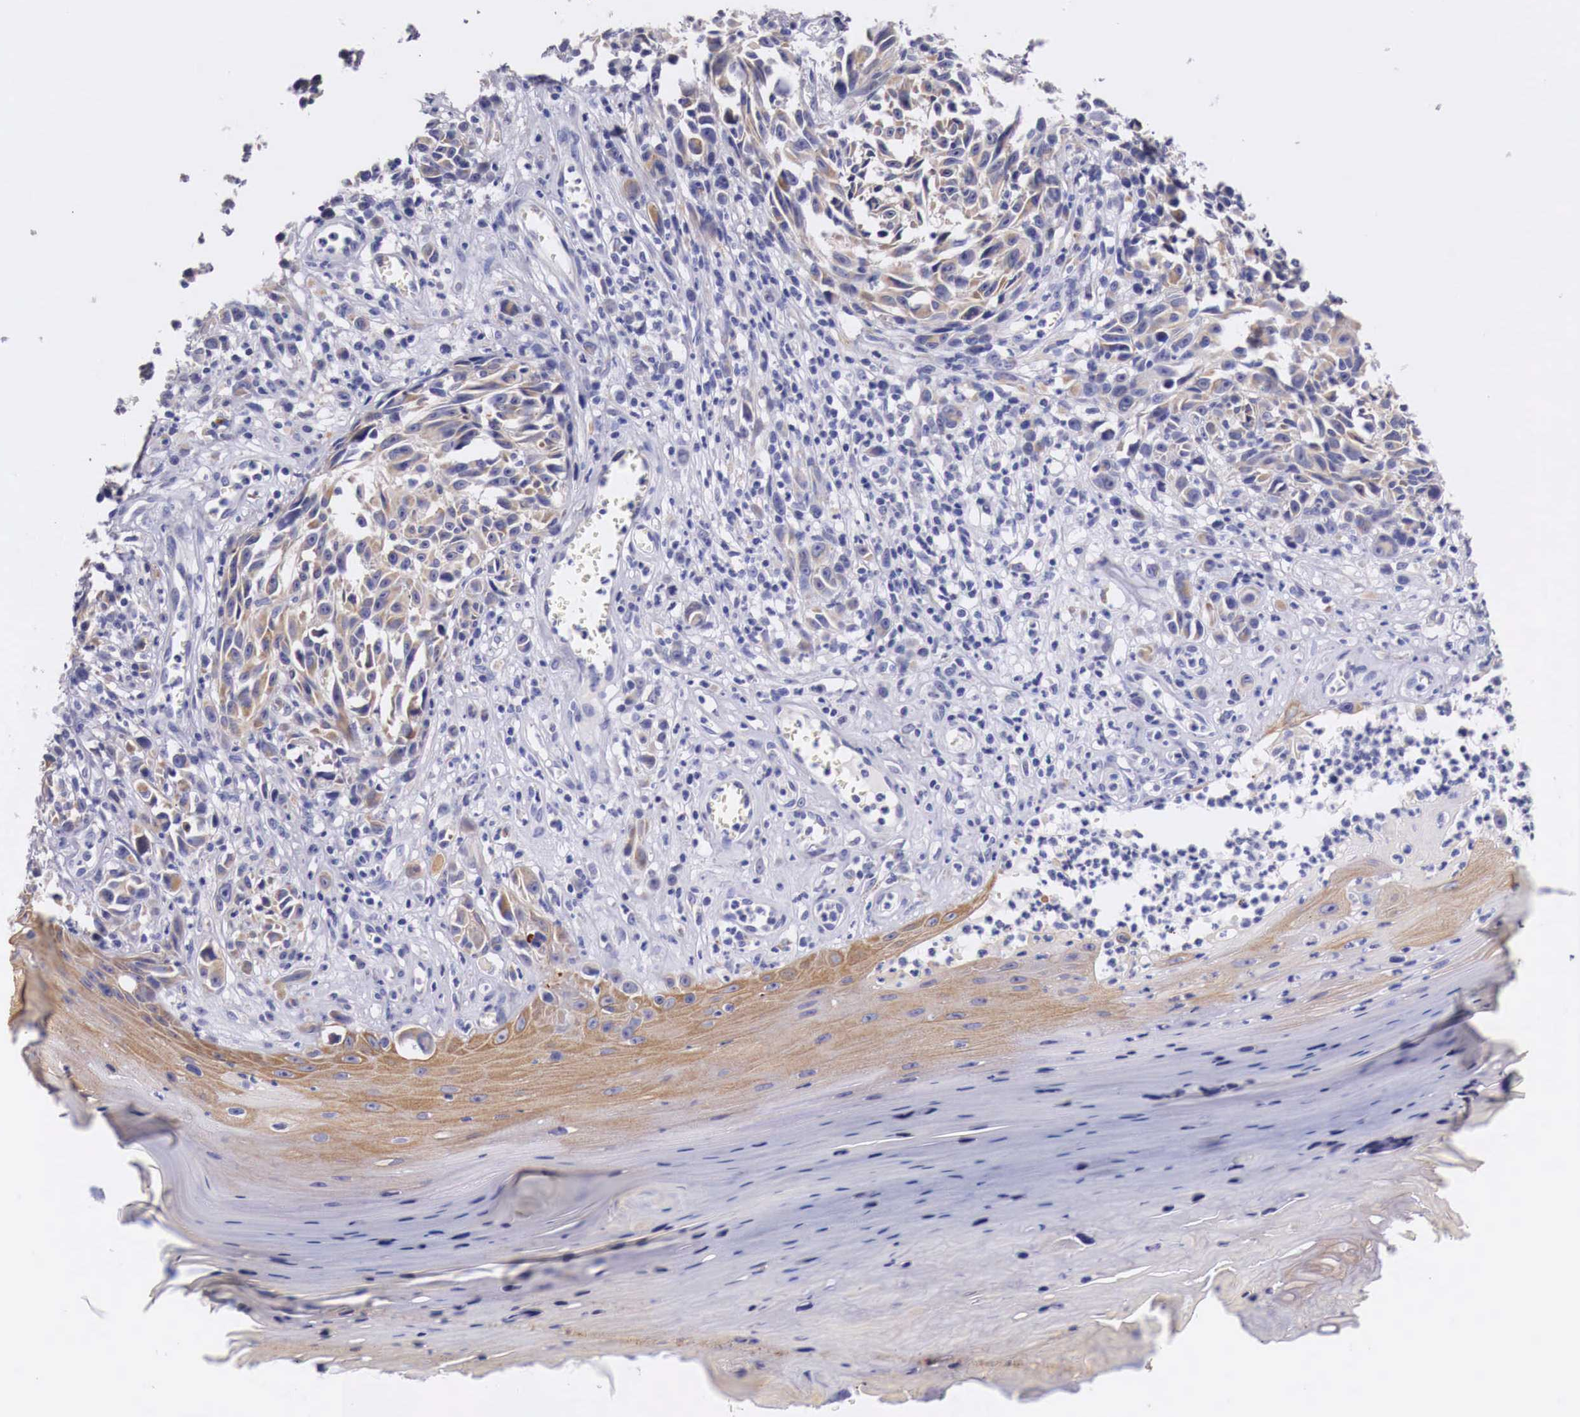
{"staining": {"intensity": "weak", "quantity": "25%-75%", "location": "cytoplasmic/membranous"}, "tissue": "melanoma", "cell_type": "Tumor cells", "image_type": "cancer", "snomed": [{"axis": "morphology", "description": "Malignant melanoma, NOS"}, {"axis": "topography", "description": "Skin"}], "caption": "Immunohistochemical staining of malignant melanoma exhibits weak cytoplasmic/membranous protein staining in about 25%-75% of tumor cells.", "gene": "NREP", "patient": {"sex": "female", "age": 82}}